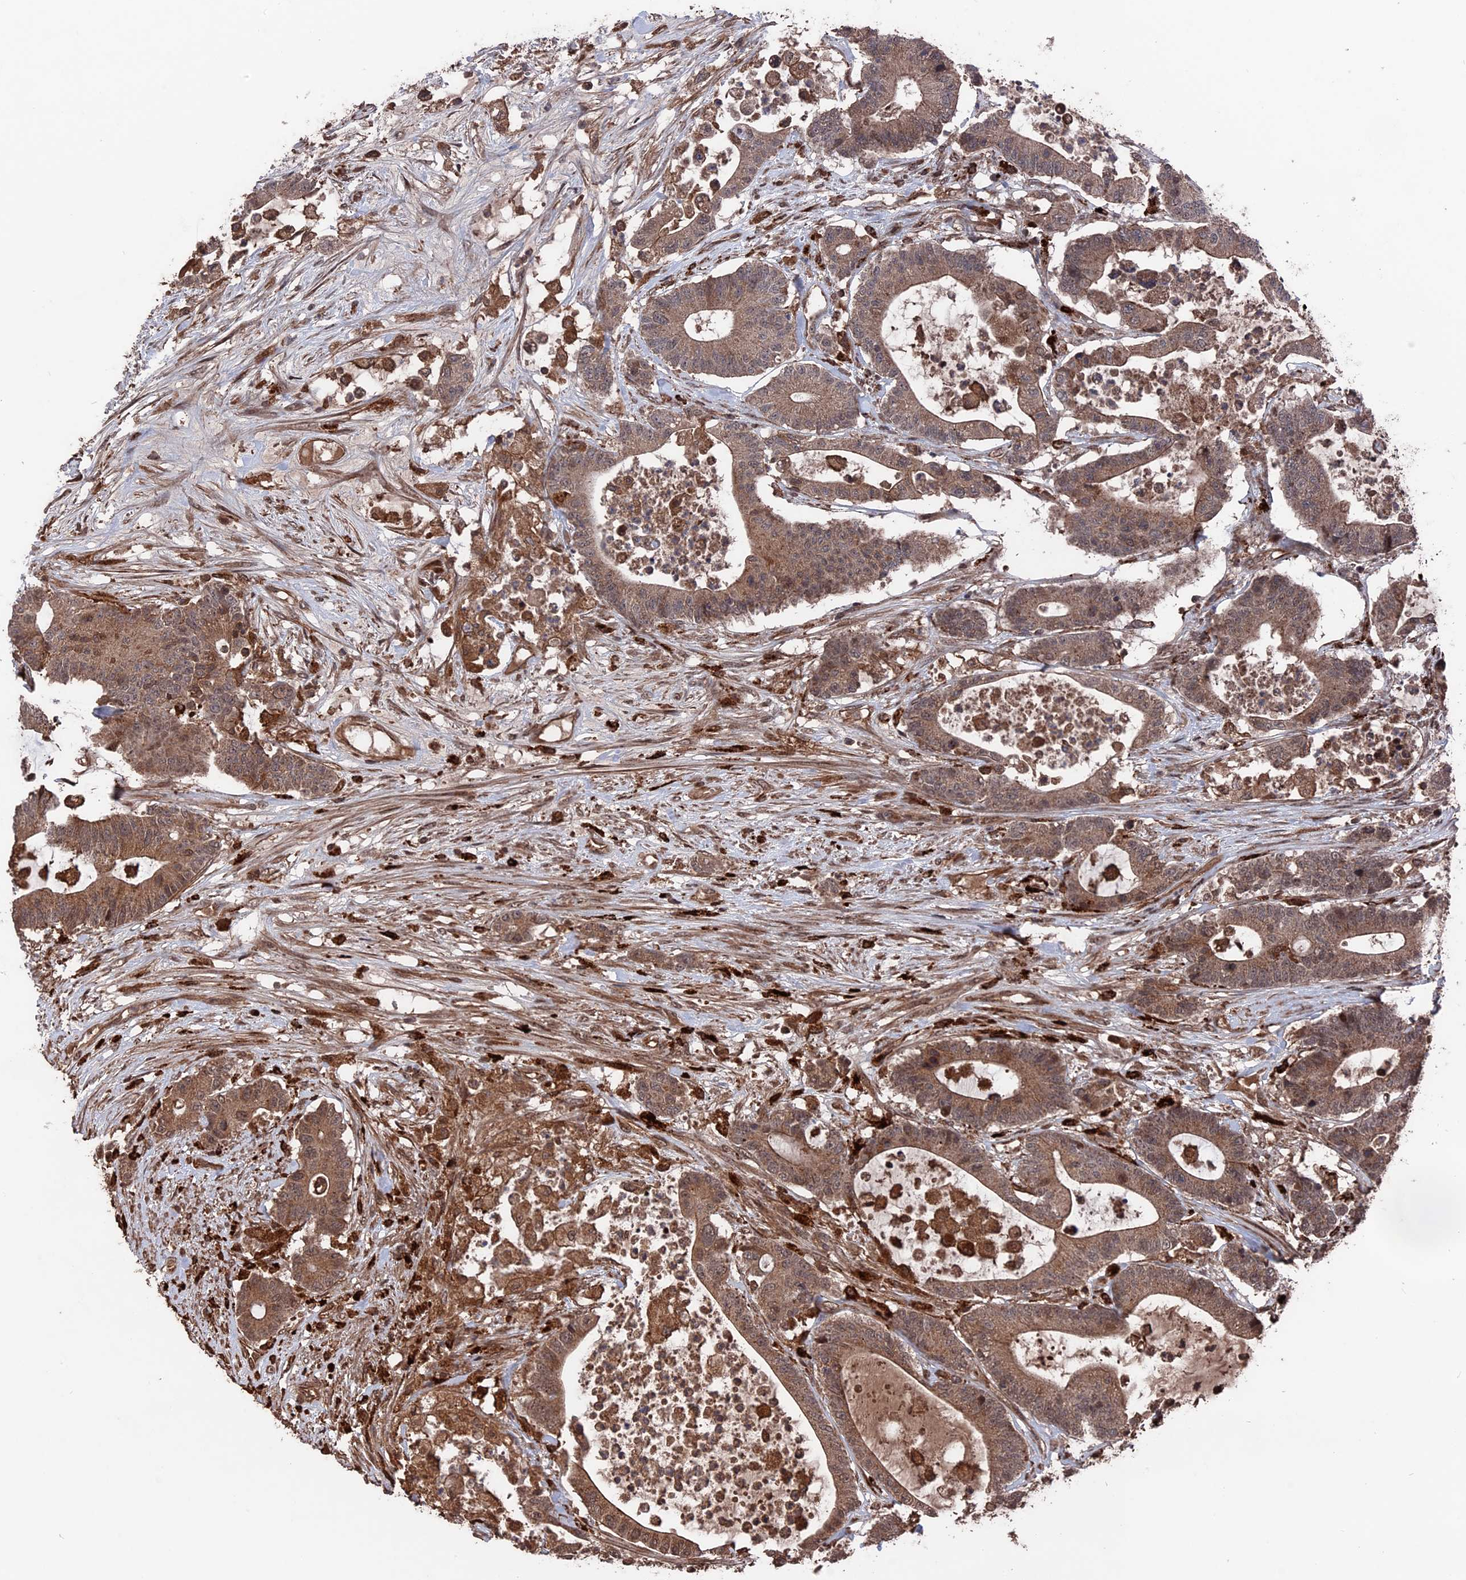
{"staining": {"intensity": "moderate", "quantity": ">75%", "location": "cytoplasmic/membranous"}, "tissue": "colorectal cancer", "cell_type": "Tumor cells", "image_type": "cancer", "snomed": [{"axis": "morphology", "description": "Adenocarcinoma, NOS"}, {"axis": "topography", "description": "Colon"}], "caption": "DAB (3,3'-diaminobenzidine) immunohistochemical staining of colorectal cancer (adenocarcinoma) displays moderate cytoplasmic/membranous protein staining in approximately >75% of tumor cells.", "gene": "TELO2", "patient": {"sex": "female", "age": 84}}